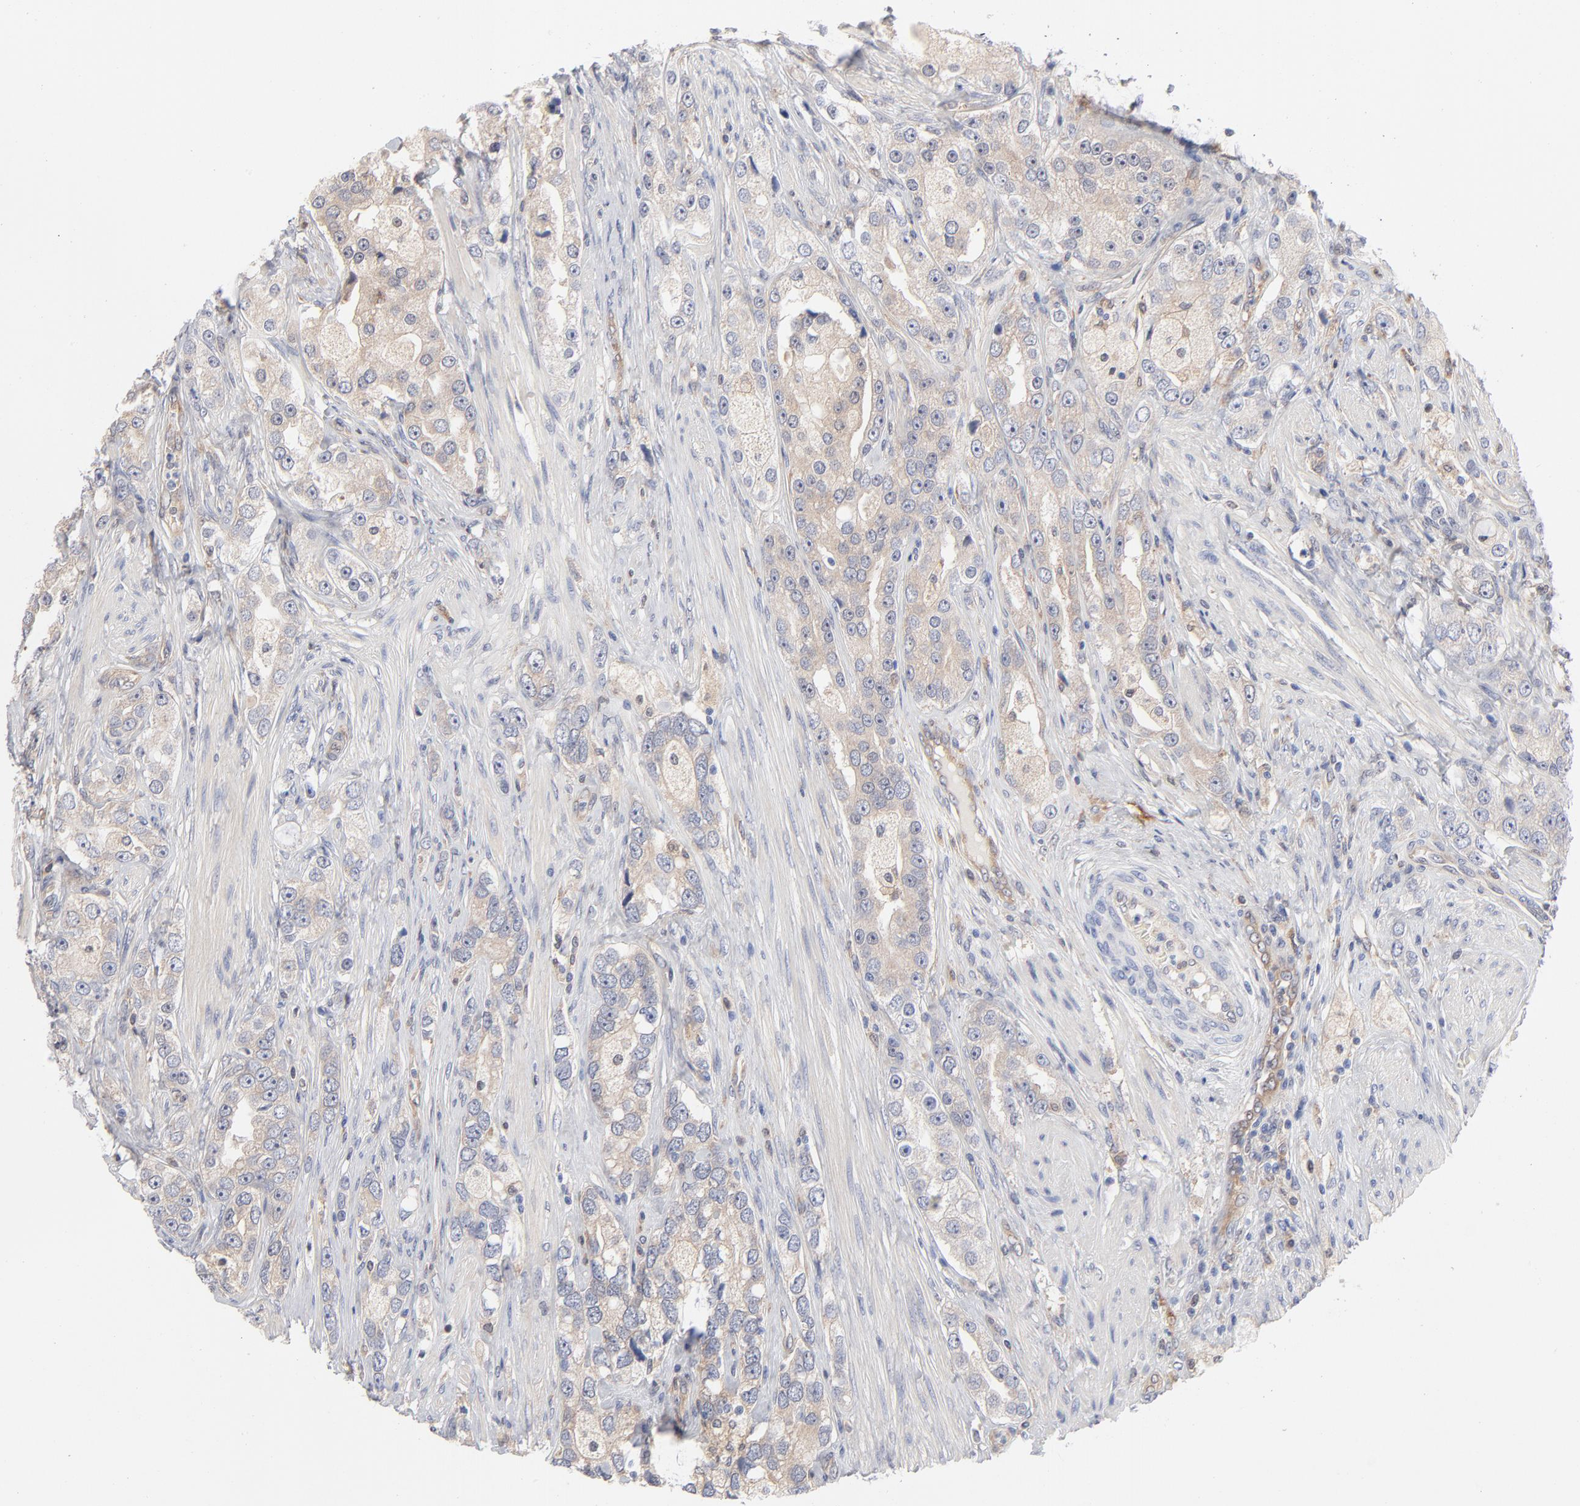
{"staining": {"intensity": "weak", "quantity": ">75%", "location": "cytoplasmic/membranous"}, "tissue": "prostate cancer", "cell_type": "Tumor cells", "image_type": "cancer", "snomed": [{"axis": "morphology", "description": "Adenocarcinoma, High grade"}, {"axis": "topography", "description": "Prostate"}], "caption": "Human prostate cancer (adenocarcinoma (high-grade)) stained with a brown dye shows weak cytoplasmic/membranous positive expression in approximately >75% of tumor cells.", "gene": "ARRB1", "patient": {"sex": "male", "age": 63}}